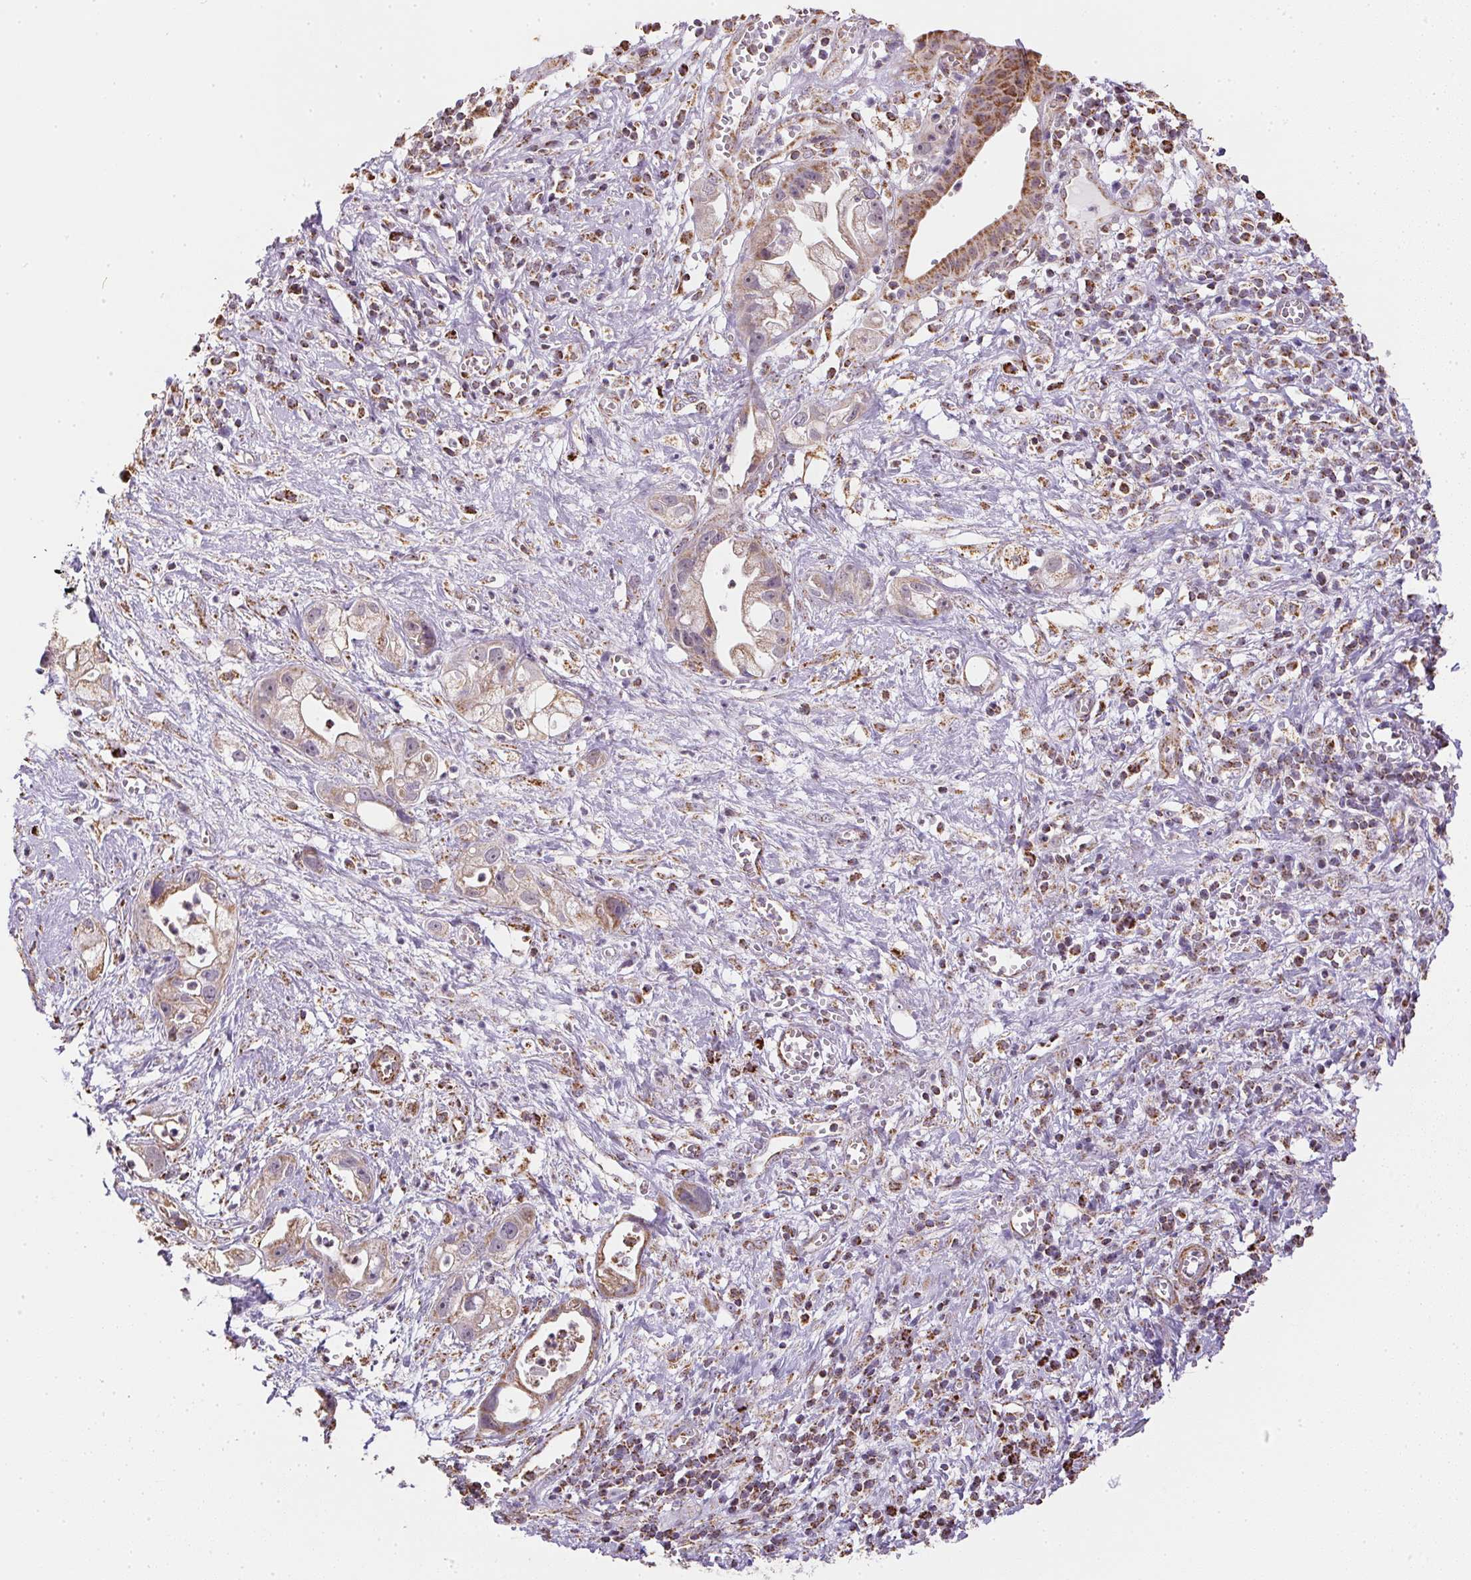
{"staining": {"intensity": "strong", "quantity": ">75%", "location": "cytoplasmic/membranous"}, "tissue": "pancreatic cancer", "cell_type": "Tumor cells", "image_type": "cancer", "snomed": [{"axis": "morphology", "description": "Adenocarcinoma, NOS"}, {"axis": "topography", "description": "Pancreas"}], "caption": "This micrograph shows immunohistochemistry staining of human adenocarcinoma (pancreatic), with high strong cytoplasmic/membranous expression in approximately >75% of tumor cells.", "gene": "MAPK11", "patient": {"sex": "female", "age": 73}}